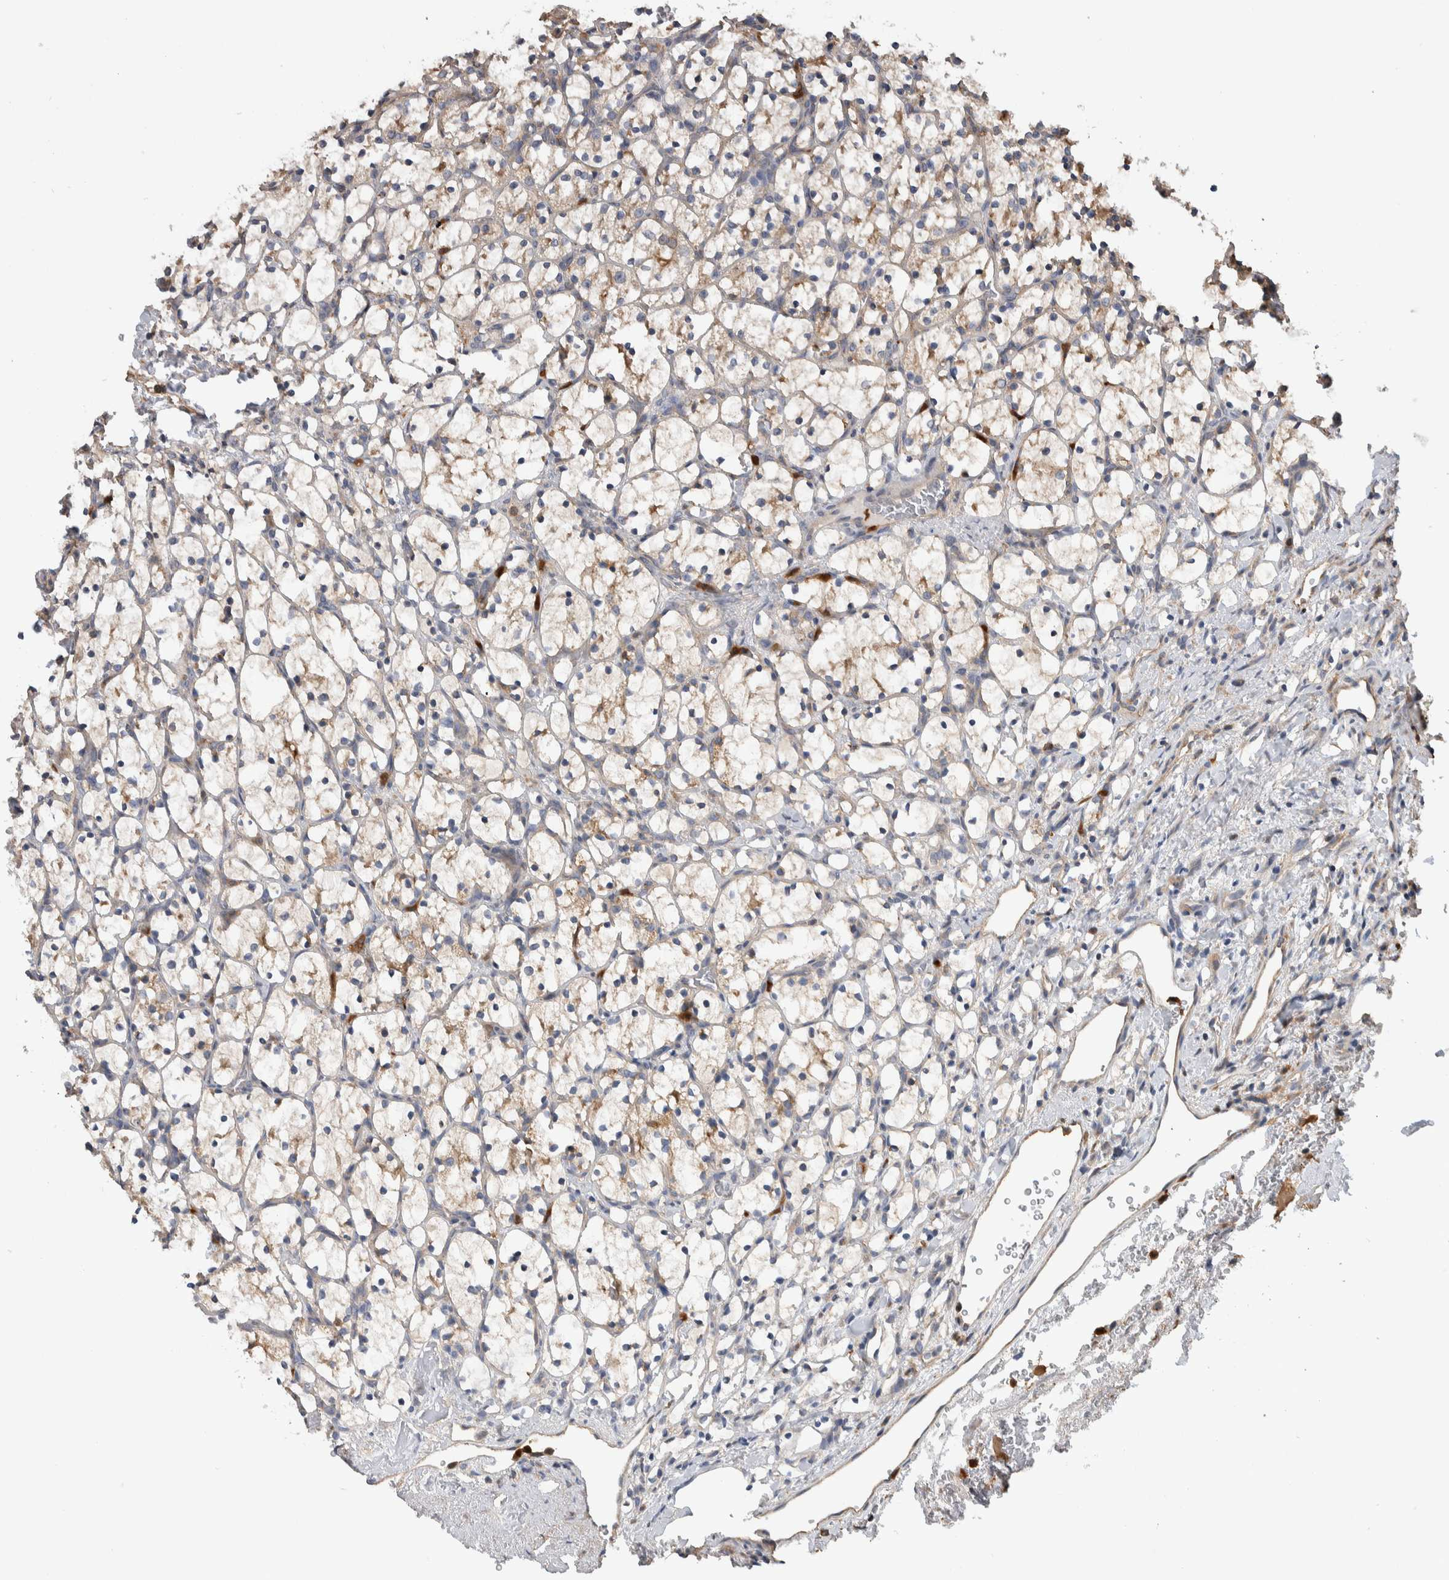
{"staining": {"intensity": "weak", "quantity": "<25%", "location": "cytoplasmic/membranous"}, "tissue": "renal cancer", "cell_type": "Tumor cells", "image_type": "cancer", "snomed": [{"axis": "morphology", "description": "Adenocarcinoma, NOS"}, {"axis": "topography", "description": "Kidney"}], "caption": "Renal cancer was stained to show a protein in brown. There is no significant staining in tumor cells.", "gene": "SDCBP", "patient": {"sex": "female", "age": 69}}